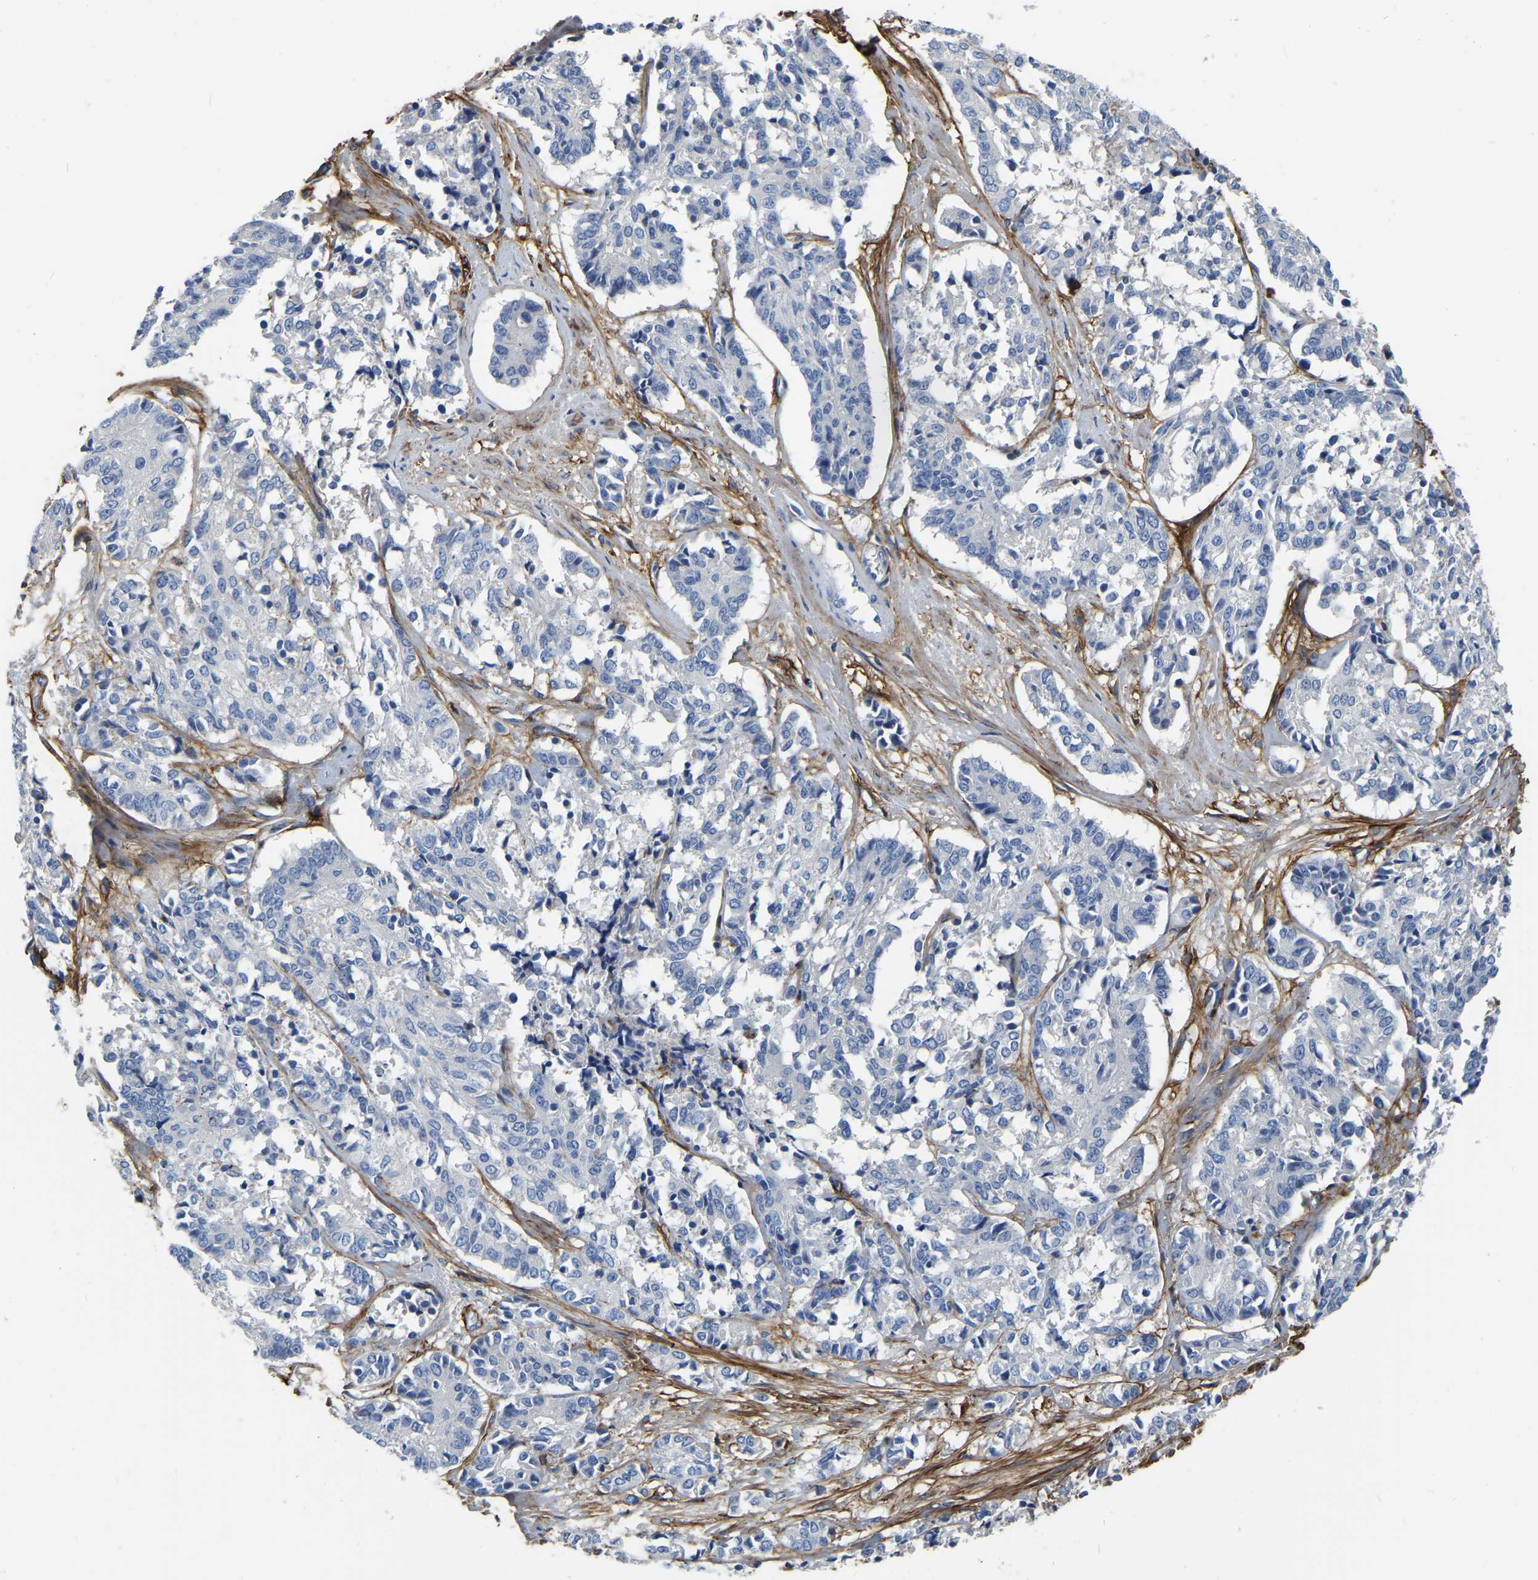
{"staining": {"intensity": "negative", "quantity": "none", "location": "none"}, "tissue": "cervical cancer", "cell_type": "Tumor cells", "image_type": "cancer", "snomed": [{"axis": "morphology", "description": "Squamous cell carcinoma, NOS"}, {"axis": "topography", "description": "Cervix"}], "caption": "The immunohistochemistry micrograph has no significant expression in tumor cells of cervical cancer (squamous cell carcinoma) tissue. (DAB IHC visualized using brightfield microscopy, high magnification).", "gene": "COL6A1", "patient": {"sex": "female", "age": 35}}